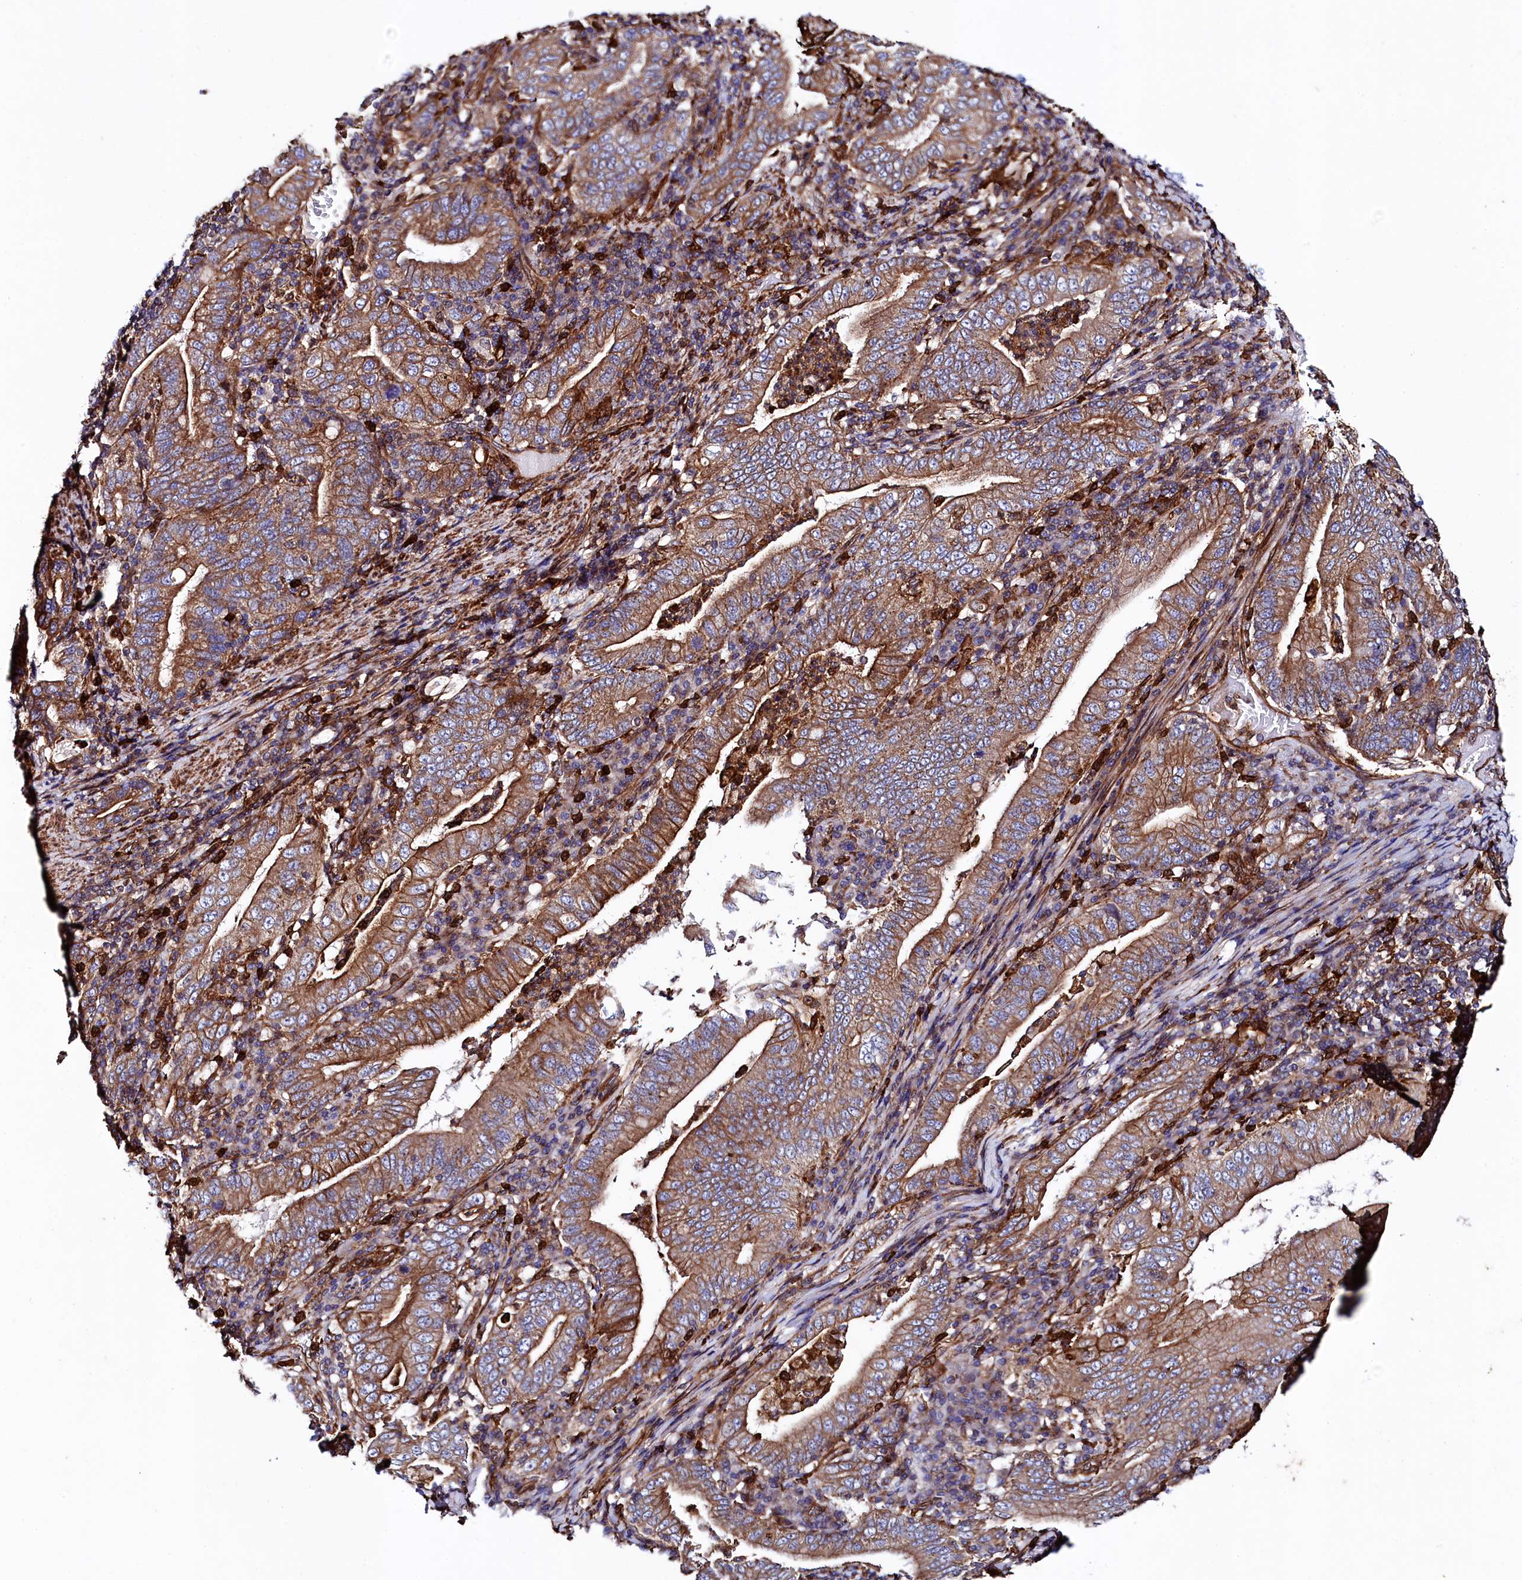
{"staining": {"intensity": "moderate", "quantity": ">75%", "location": "cytoplasmic/membranous"}, "tissue": "stomach cancer", "cell_type": "Tumor cells", "image_type": "cancer", "snomed": [{"axis": "morphology", "description": "Normal tissue, NOS"}, {"axis": "morphology", "description": "Adenocarcinoma, NOS"}, {"axis": "topography", "description": "Esophagus"}, {"axis": "topography", "description": "Stomach, upper"}, {"axis": "topography", "description": "Peripheral nerve tissue"}], "caption": "The immunohistochemical stain labels moderate cytoplasmic/membranous expression in tumor cells of stomach adenocarcinoma tissue.", "gene": "STAMBPL1", "patient": {"sex": "male", "age": 62}}